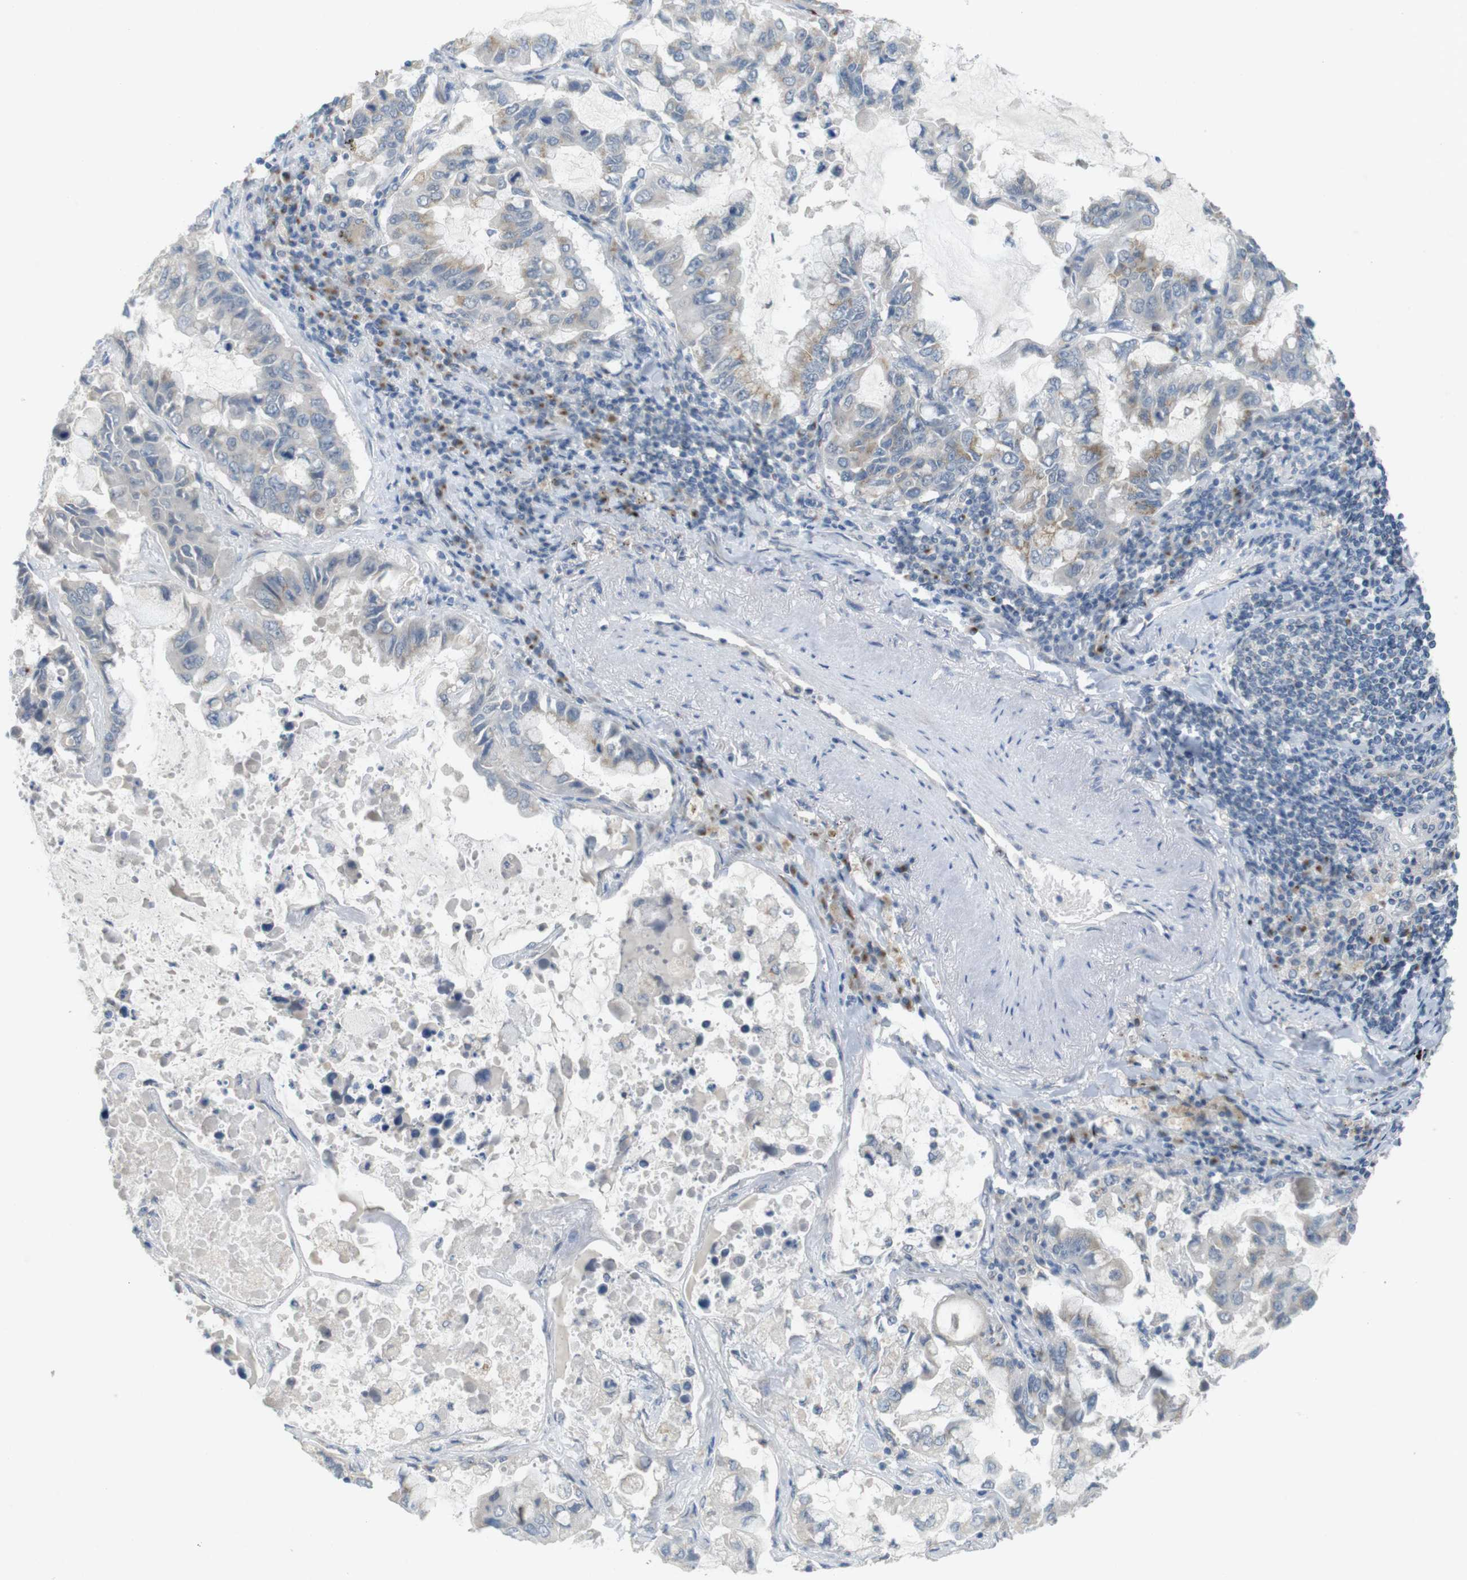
{"staining": {"intensity": "weak", "quantity": "<25%", "location": "cytoplasmic/membranous"}, "tissue": "lung cancer", "cell_type": "Tumor cells", "image_type": "cancer", "snomed": [{"axis": "morphology", "description": "Adenocarcinoma, NOS"}, {"axis": "topography", "description": "Lung"}], "caption": "The image displays no significant expression in tumor cells of adenocarcinoma (lung).", "gene": "YIPF3", "patient": {"sex": "male", "age": 64}}